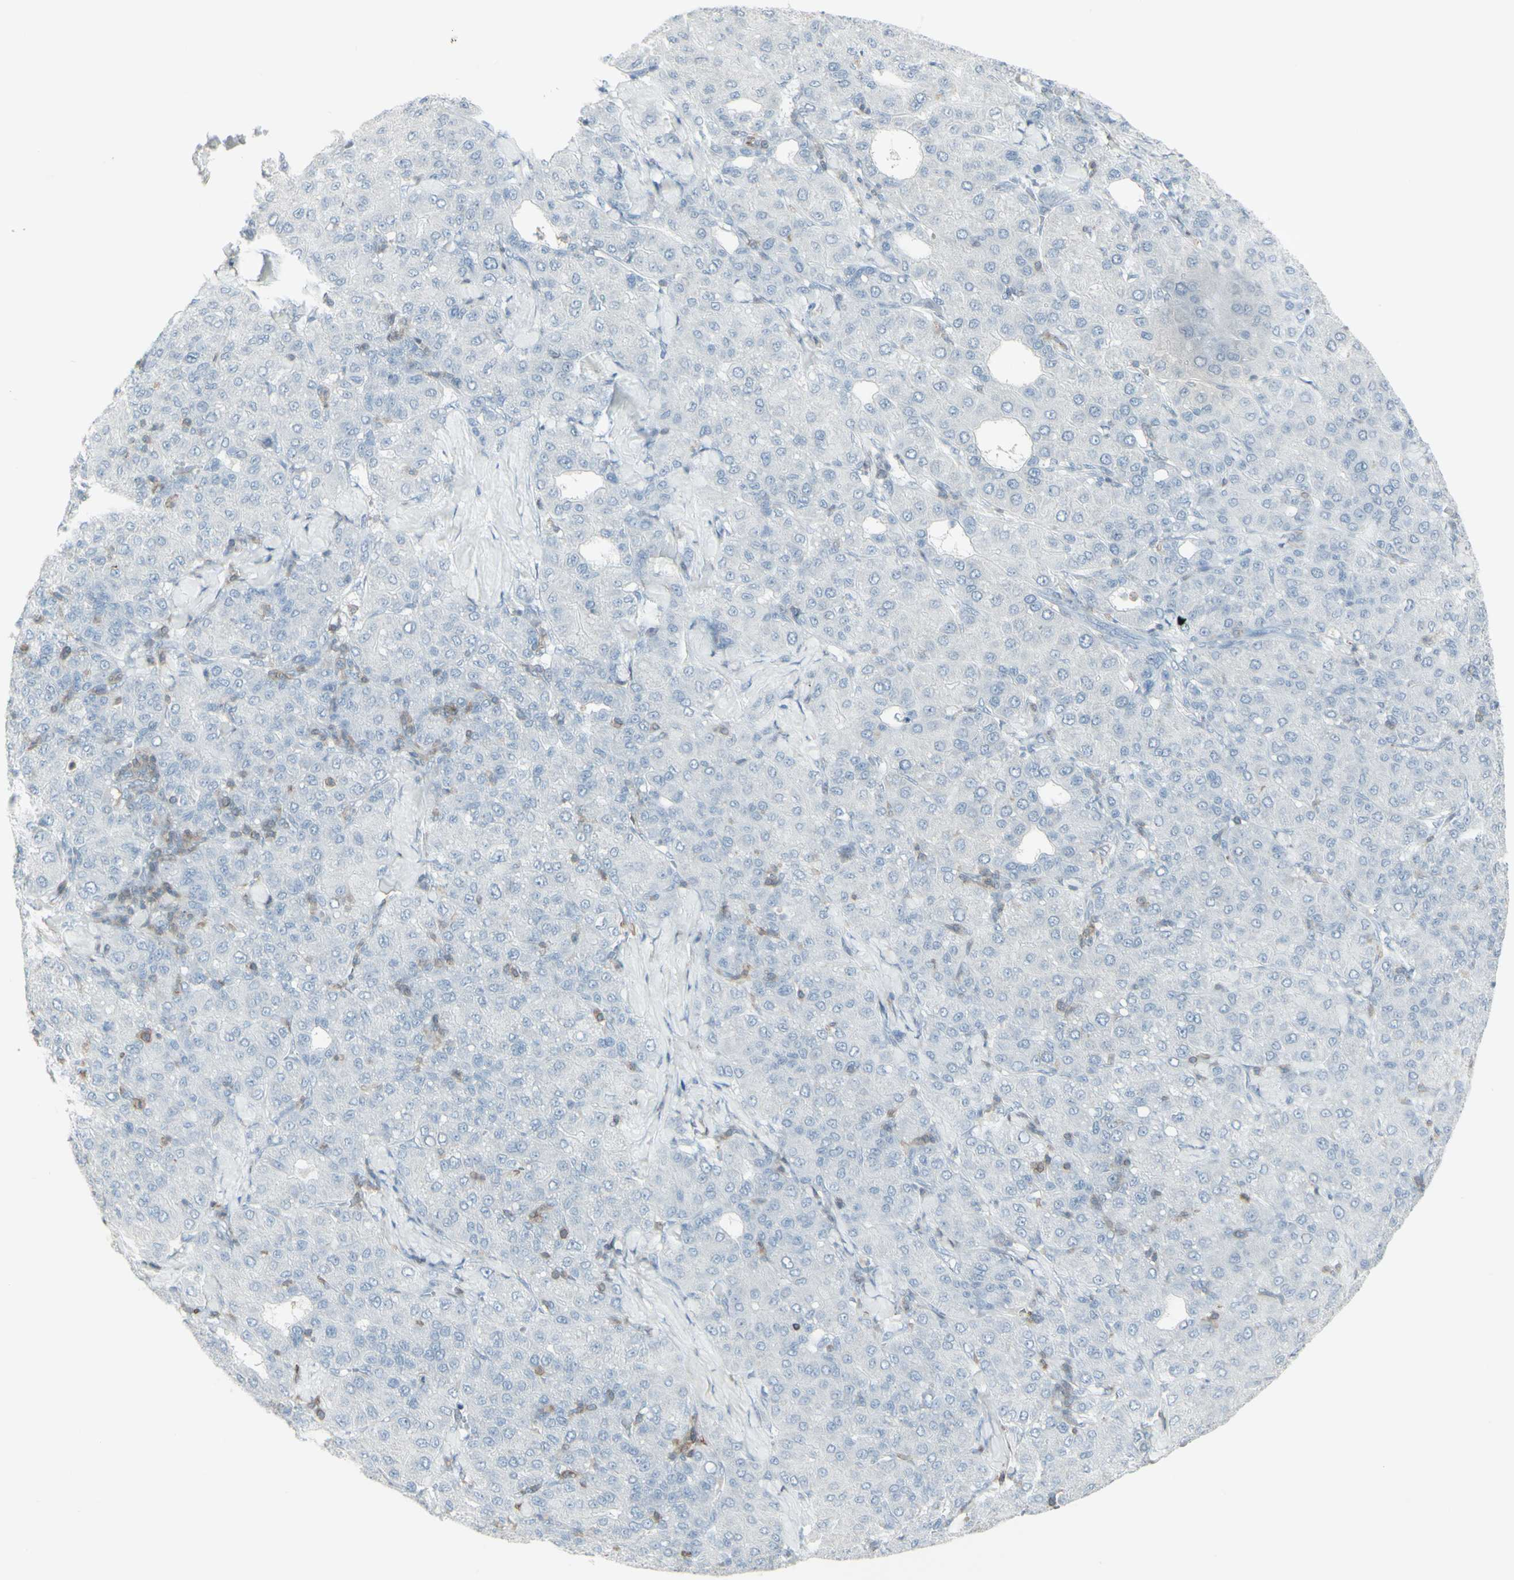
{"staining": {"intensity": "negative", "quantity": "none", "location": "none"}, "tissue": "liver cancer", "cell_type": "Tumor cells", "image_type": "cancer", "snomed": [{"axis": "morphology", "description": "Carcinoma, Hepatocellular, NOS"}, {"axis": "topography", "description": "Liver"}], "caption": "Immunohistochemical staining of human hepatocellular carcinoma (liver) shows no significant expression in tumor cells.", "gene": "NRG1", "patient": {"sex": "male", "age": 65}}